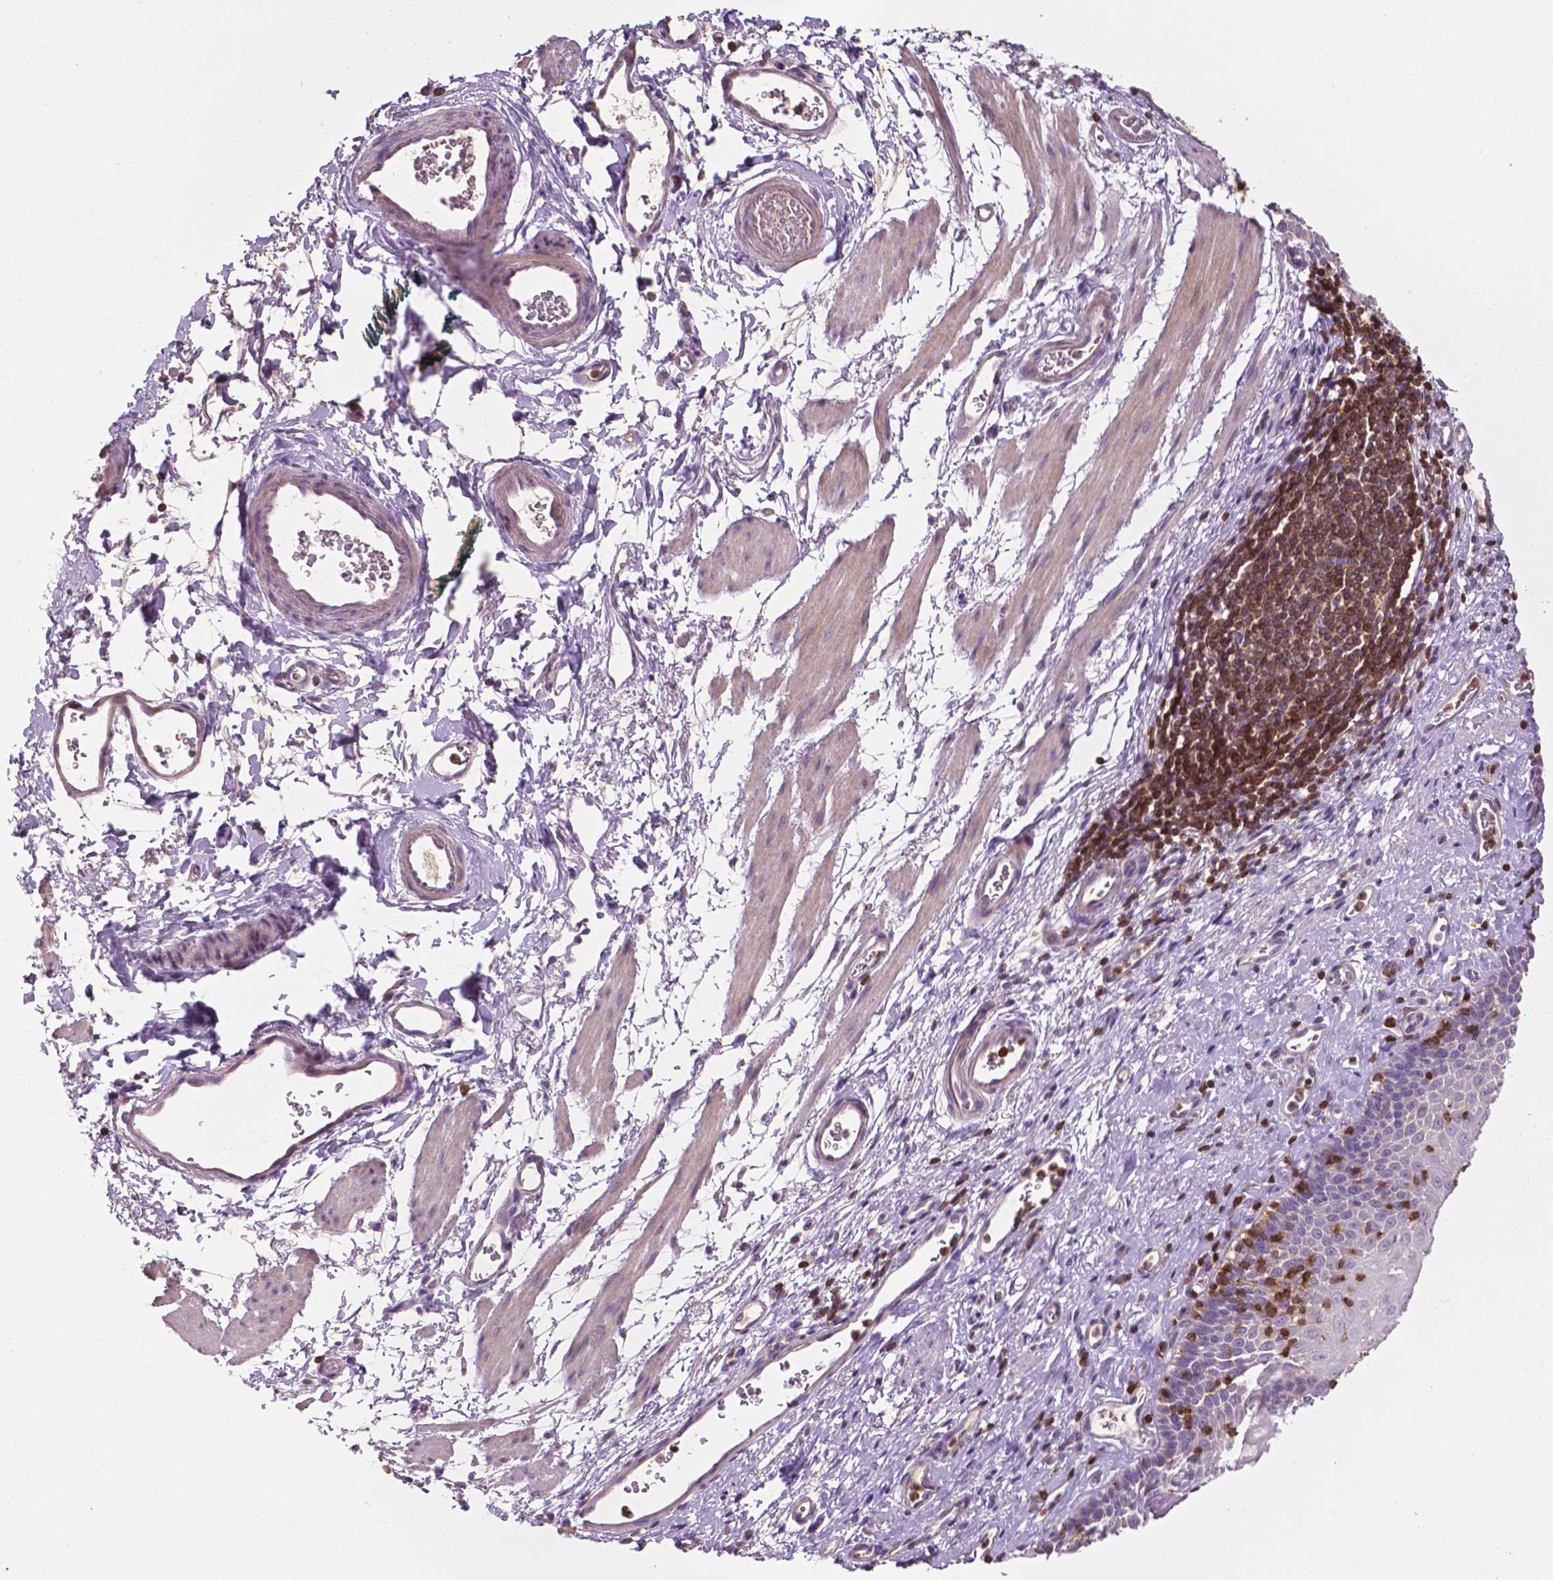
{"staining": {"intensity": "negative", "quantity": "none", "location": "none"}, "tissue": "esophagus", "cell_type": "Squamous epithelial cells", "image_type": "normal", "snomed": [{"axis": "morphology", "description": "Normal tissue, NOS"}, {"axis": "topography", "description": "Esophagus"}], "caption": "DAB immunohistochemical staining of benign human esophagus reveals no significant positivity in squamous epithelial cells. (DAB immunohistochemistry with hematoxylin counter stain).", "gene": "TBC1D10C", "patient": {"sex": "female", "age": 68}}